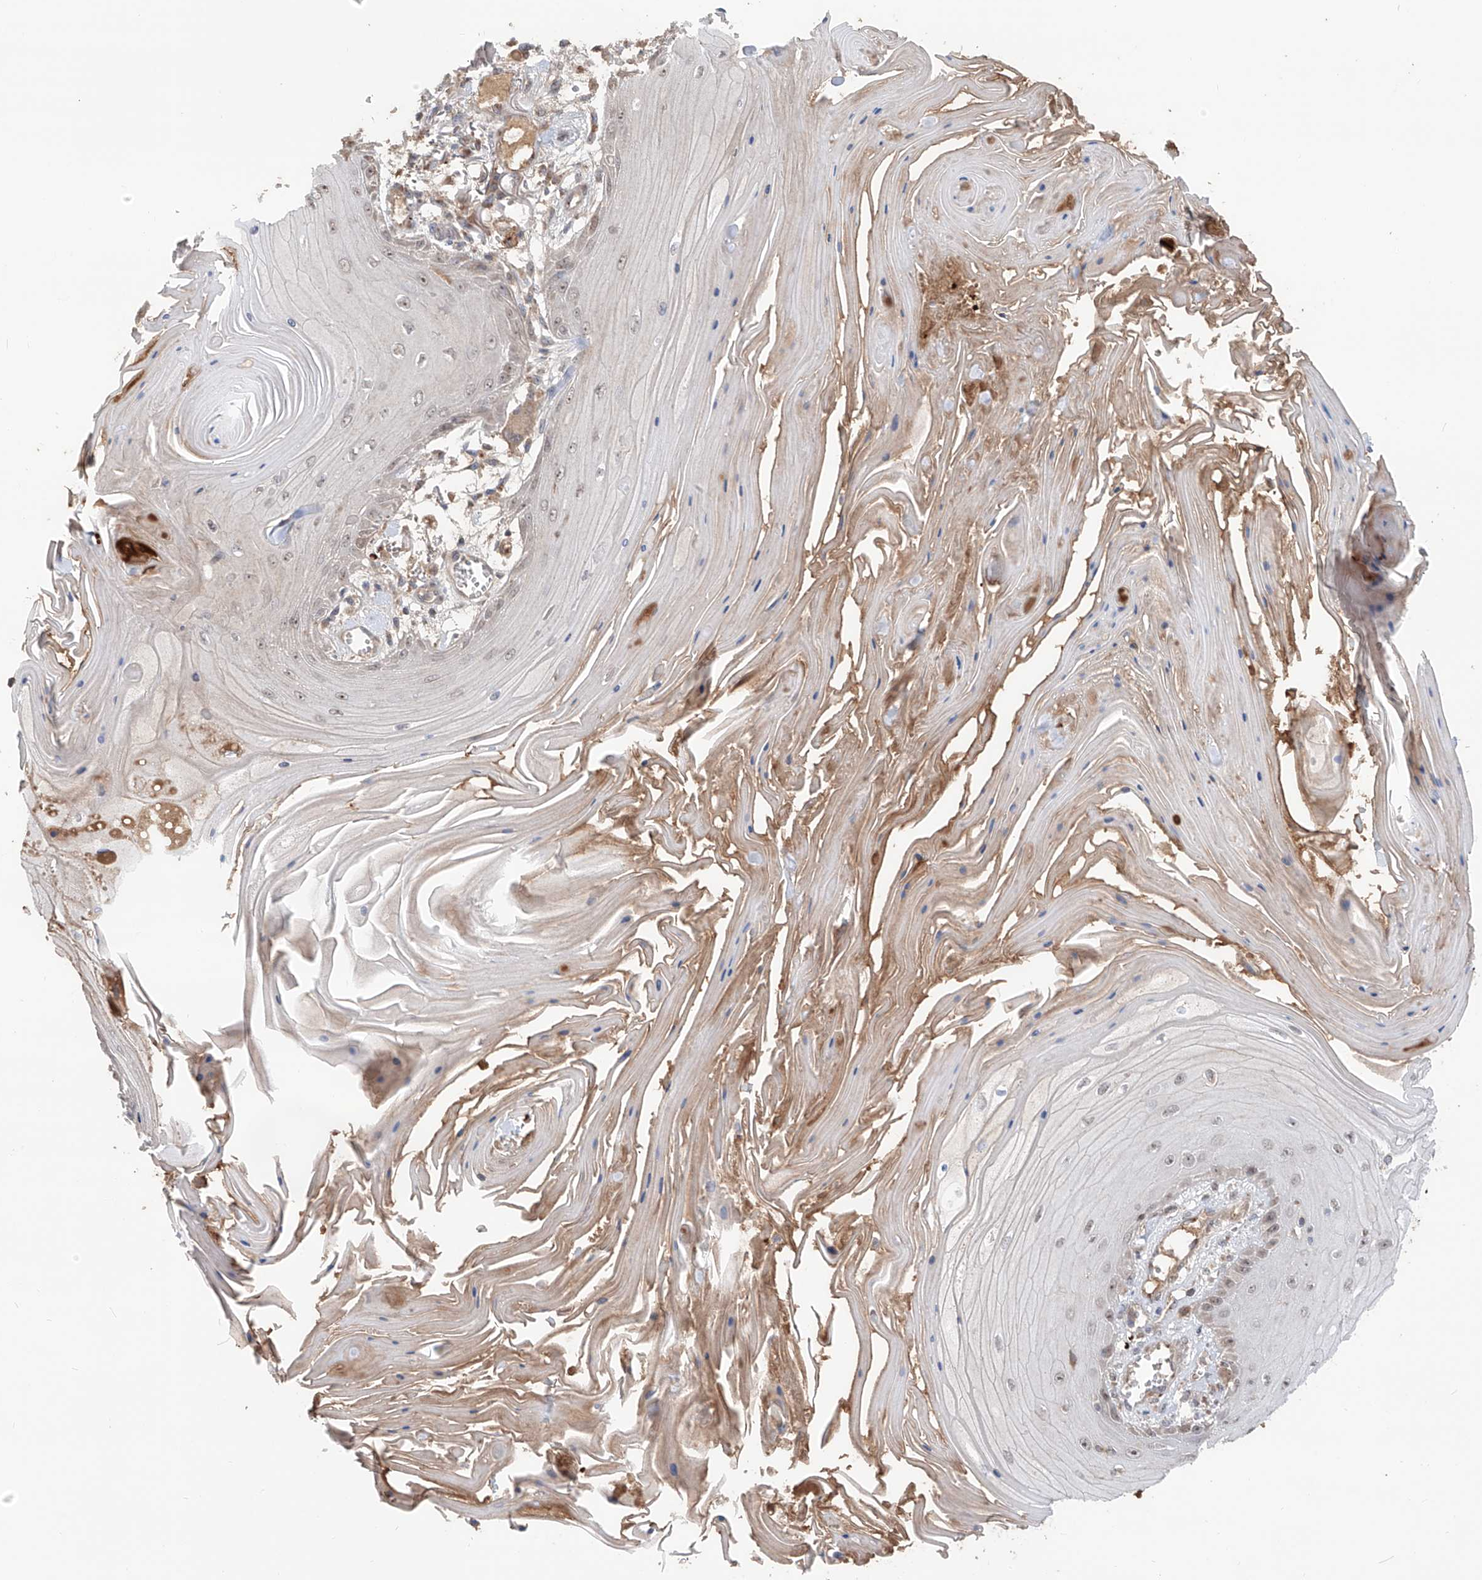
{"staining": {"intensity": "negative", "quantity": "none", "location": "none"}, "tissue": "skin cancer", "cell_type": "Tumor cells", "image_type": "cancer", "snomed": [{"axis": "morphology", "description": "Squamous cell carcinoma, NOS"}, {"axis": "topography", "description": "Skin"}], "caption": "An immunohistochemistry (IHC) image of skin cancer is shown. There is no staining in tumor cells of skin cancer. The staining was performed using DAB (3,3'-diaminobenzidine) to visualize the protein expression in brown, while the nuclei were stained in blue with hematoxylin (Magnification: 20x).", "gene": "EDN1", "patient": {"sex": "male", "age": 74}}